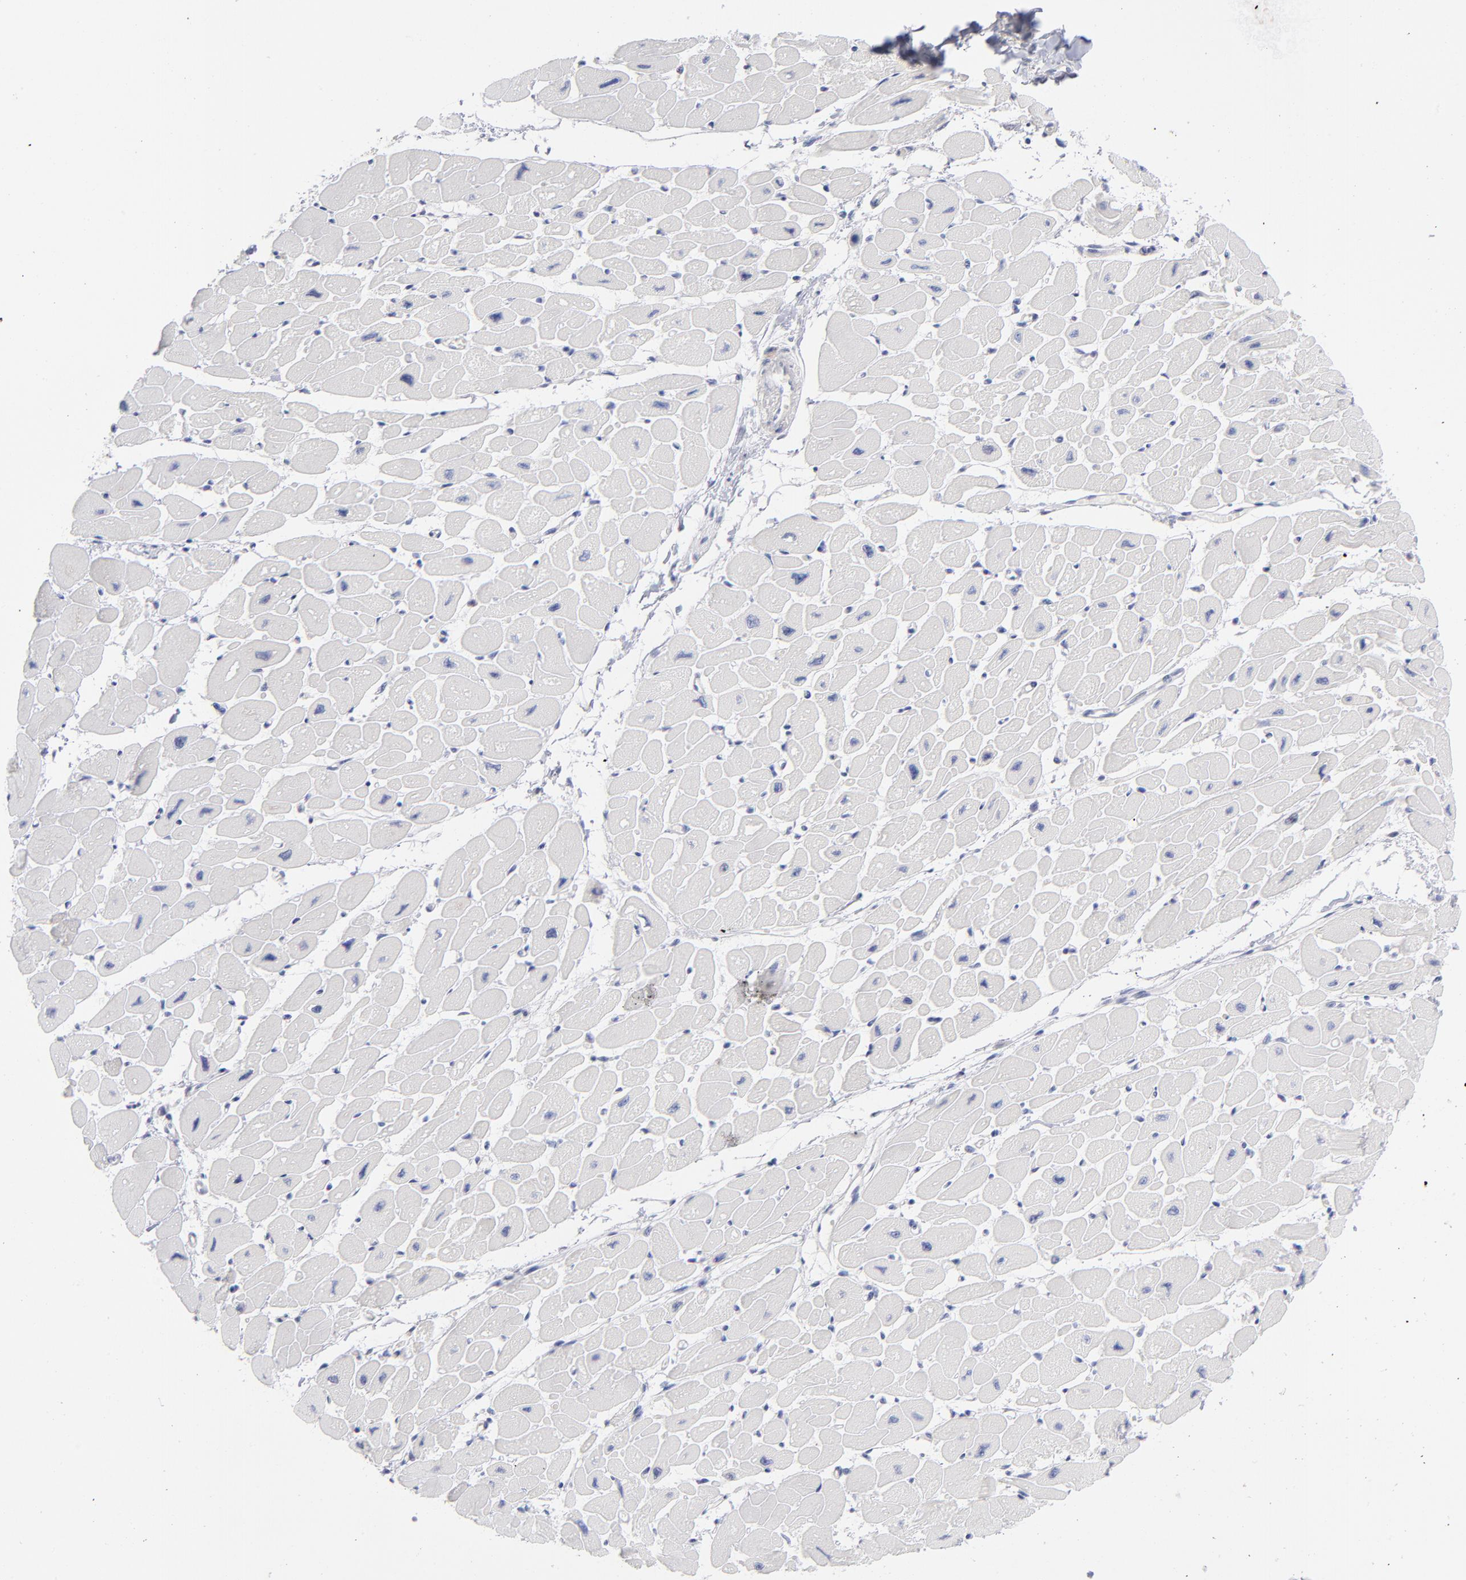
{"staining": {"intensity": "negative", "quantity": "none", "location": "none"}, "tissue": "heart muscle", "cell_type": "Cardiomyocytes", "image_type": "normal", "snomed": [{"axis": "morphology", "description": "Normal tissue, NOS"}, {"axis": "topography", "description": "Heart"}], "caption": "There is no significant expression in cardiomyocytes of heart muscle. Nuclei are stained in blue.", "gene": "MTHFD2", "patient": {"sex": "female", "age": 54}}